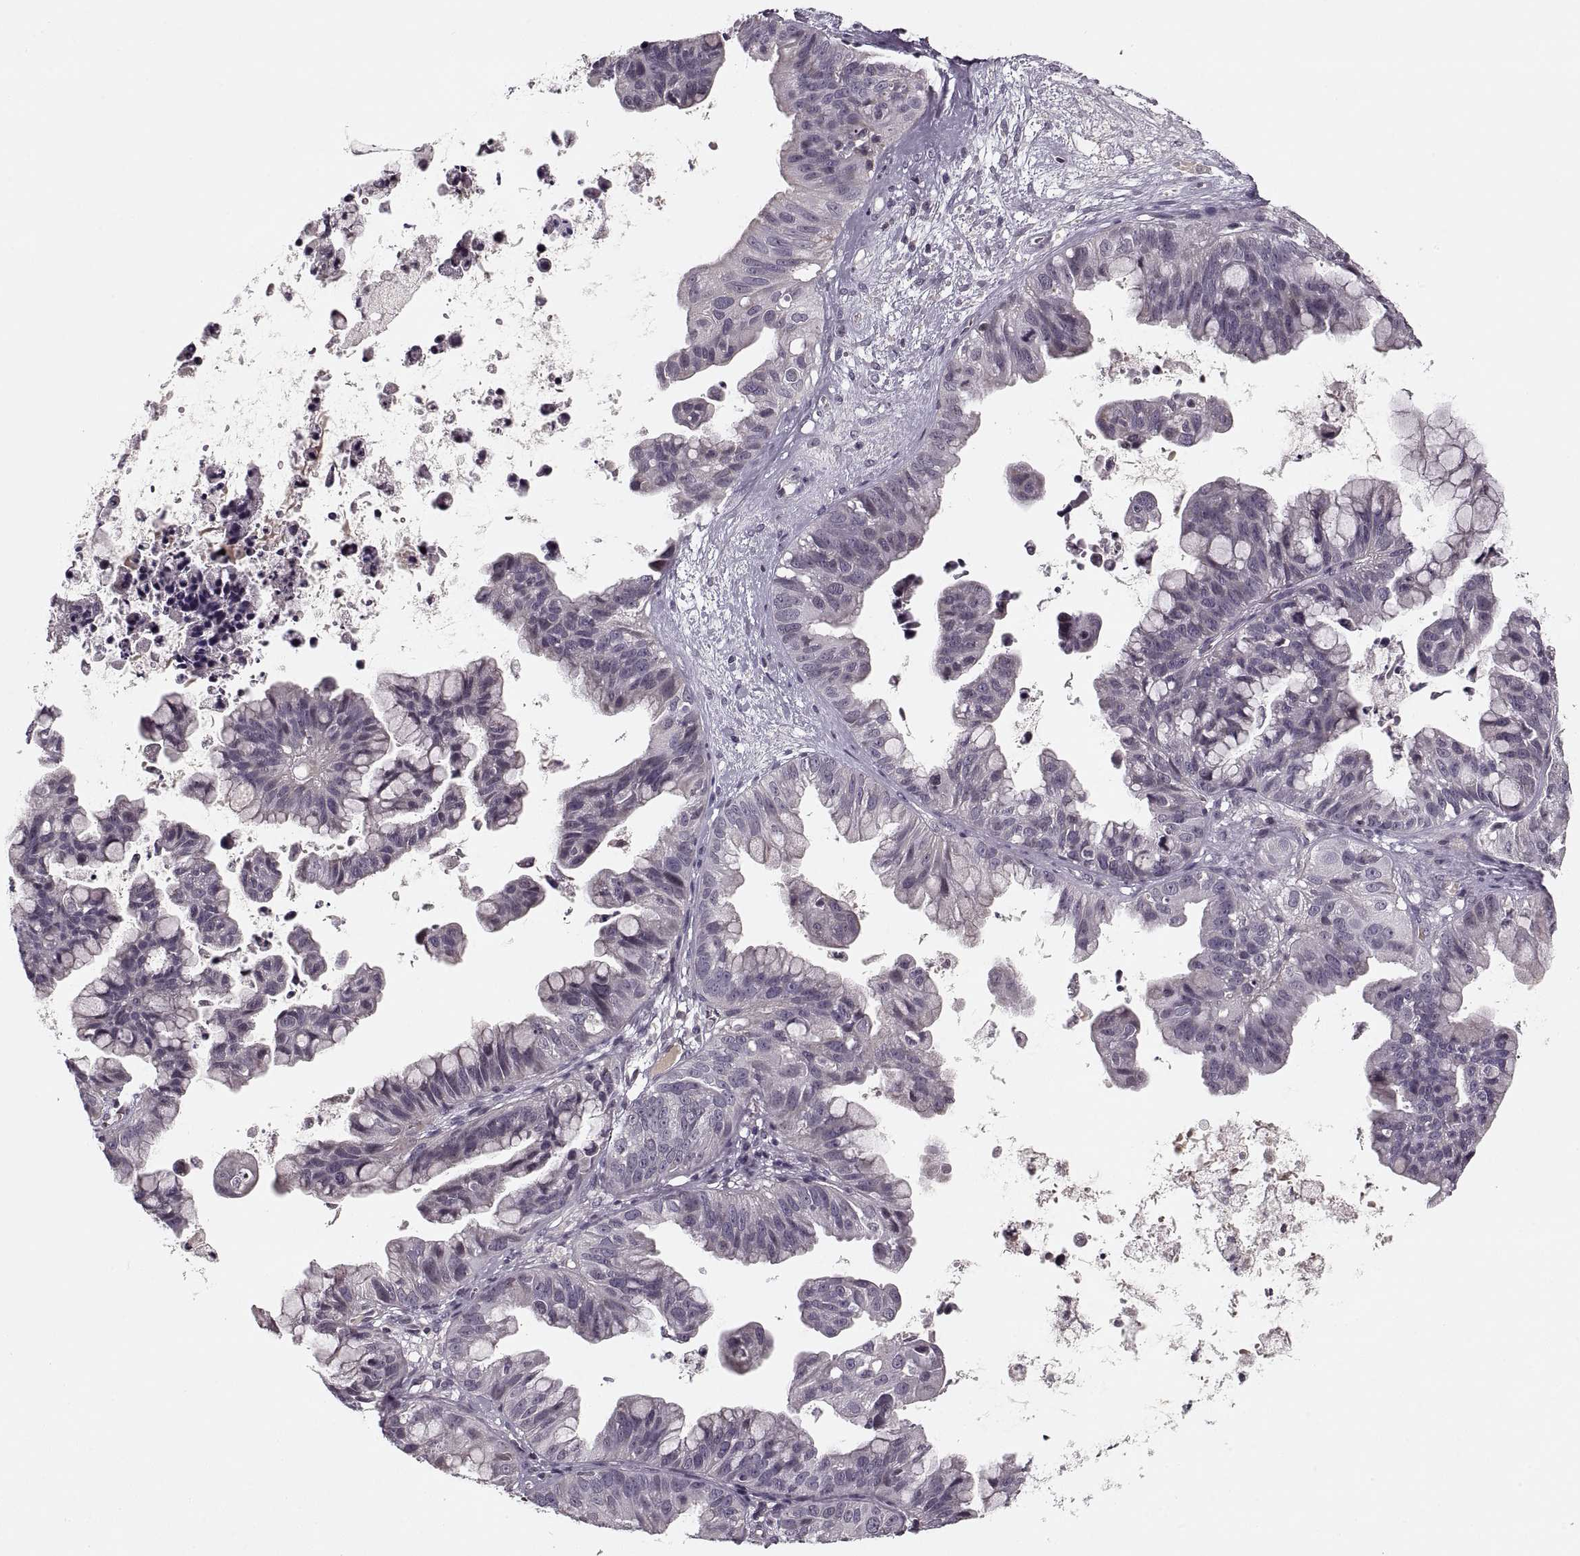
{"staining": {"intensity": "negative", "quantity": "none", "location": "none"}, "tissue": "ovarian cancer", "cell_type": "Tumor cells", "image_type": "cancer", "snomed": [{"axis": "morphology", "description": "Cystadenocarcinoma, mucinous, NOS"}, {"axis": "topography", "description": "Ovary"}], "caption": "Immunohistochemistry of human mucinous cystadenocarcinoma (ovarian) reveals no expression in tumor cells.", "gene": "ASIC3", "patient": {"sex": "female", "age": 76}}